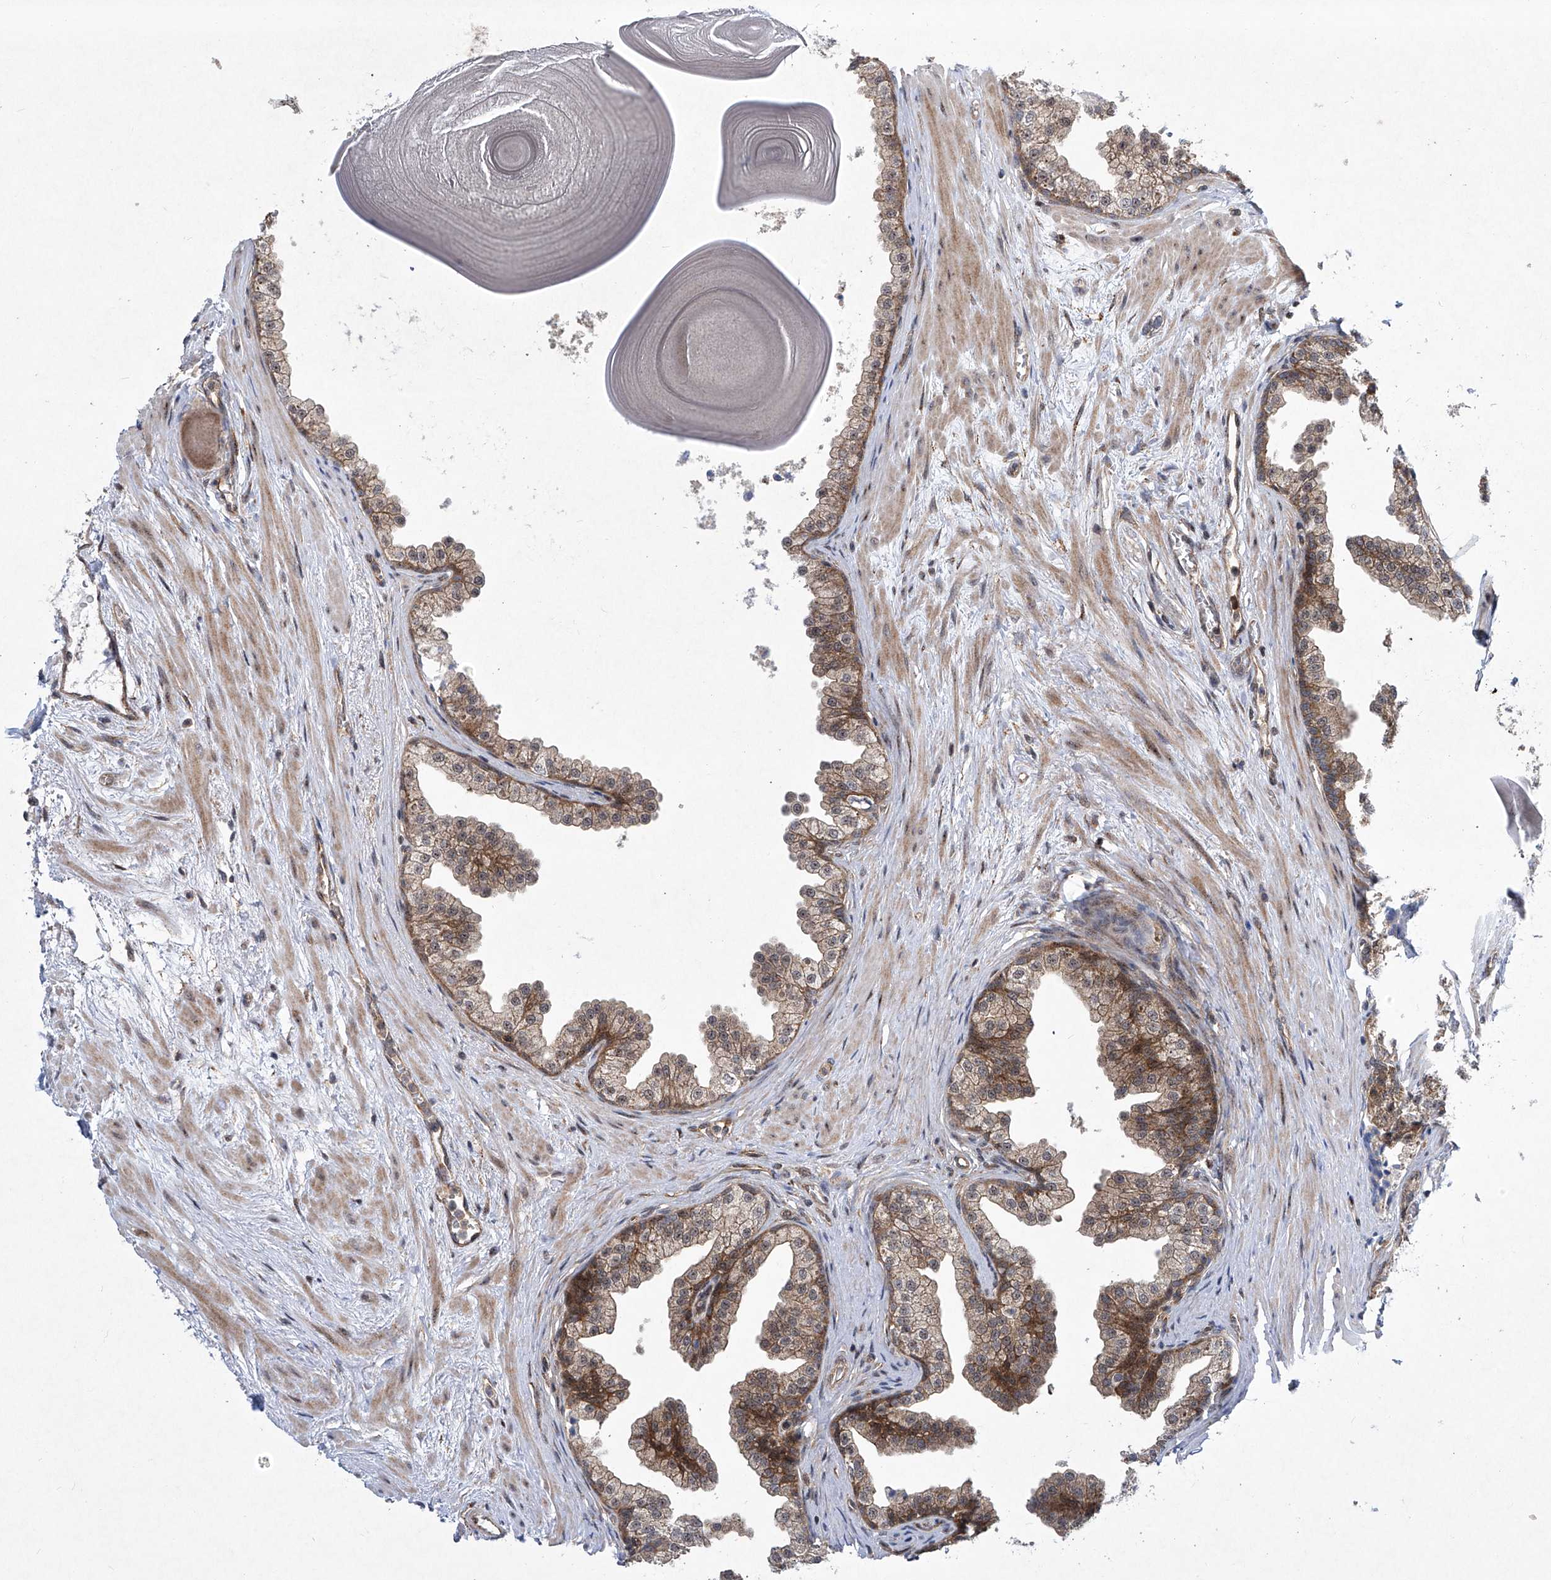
{"staining": {"intensity": "weak", "quantity": "25%-75%", "location": "cytoplasmic/membranous"}, "tissue": "prostate", "cell_type": "Glandular cells", "image_type": "normal", "snomed": [{"axis": "morphology", "description": "Normal tissue, NOS"}, {"axis": "topography", "description": "Prostate"}], "caption": "DAB immunohistochemical staining of normal prostate demonstrates weak cytoplasmic/membranous protein staining in about 25%-75% of glandular cells. Immunohistochemistry stains the protein in brown and the nuclei are stained blue.", "gene": "CISH", "patient": {"sex": "male", "age": 48}}